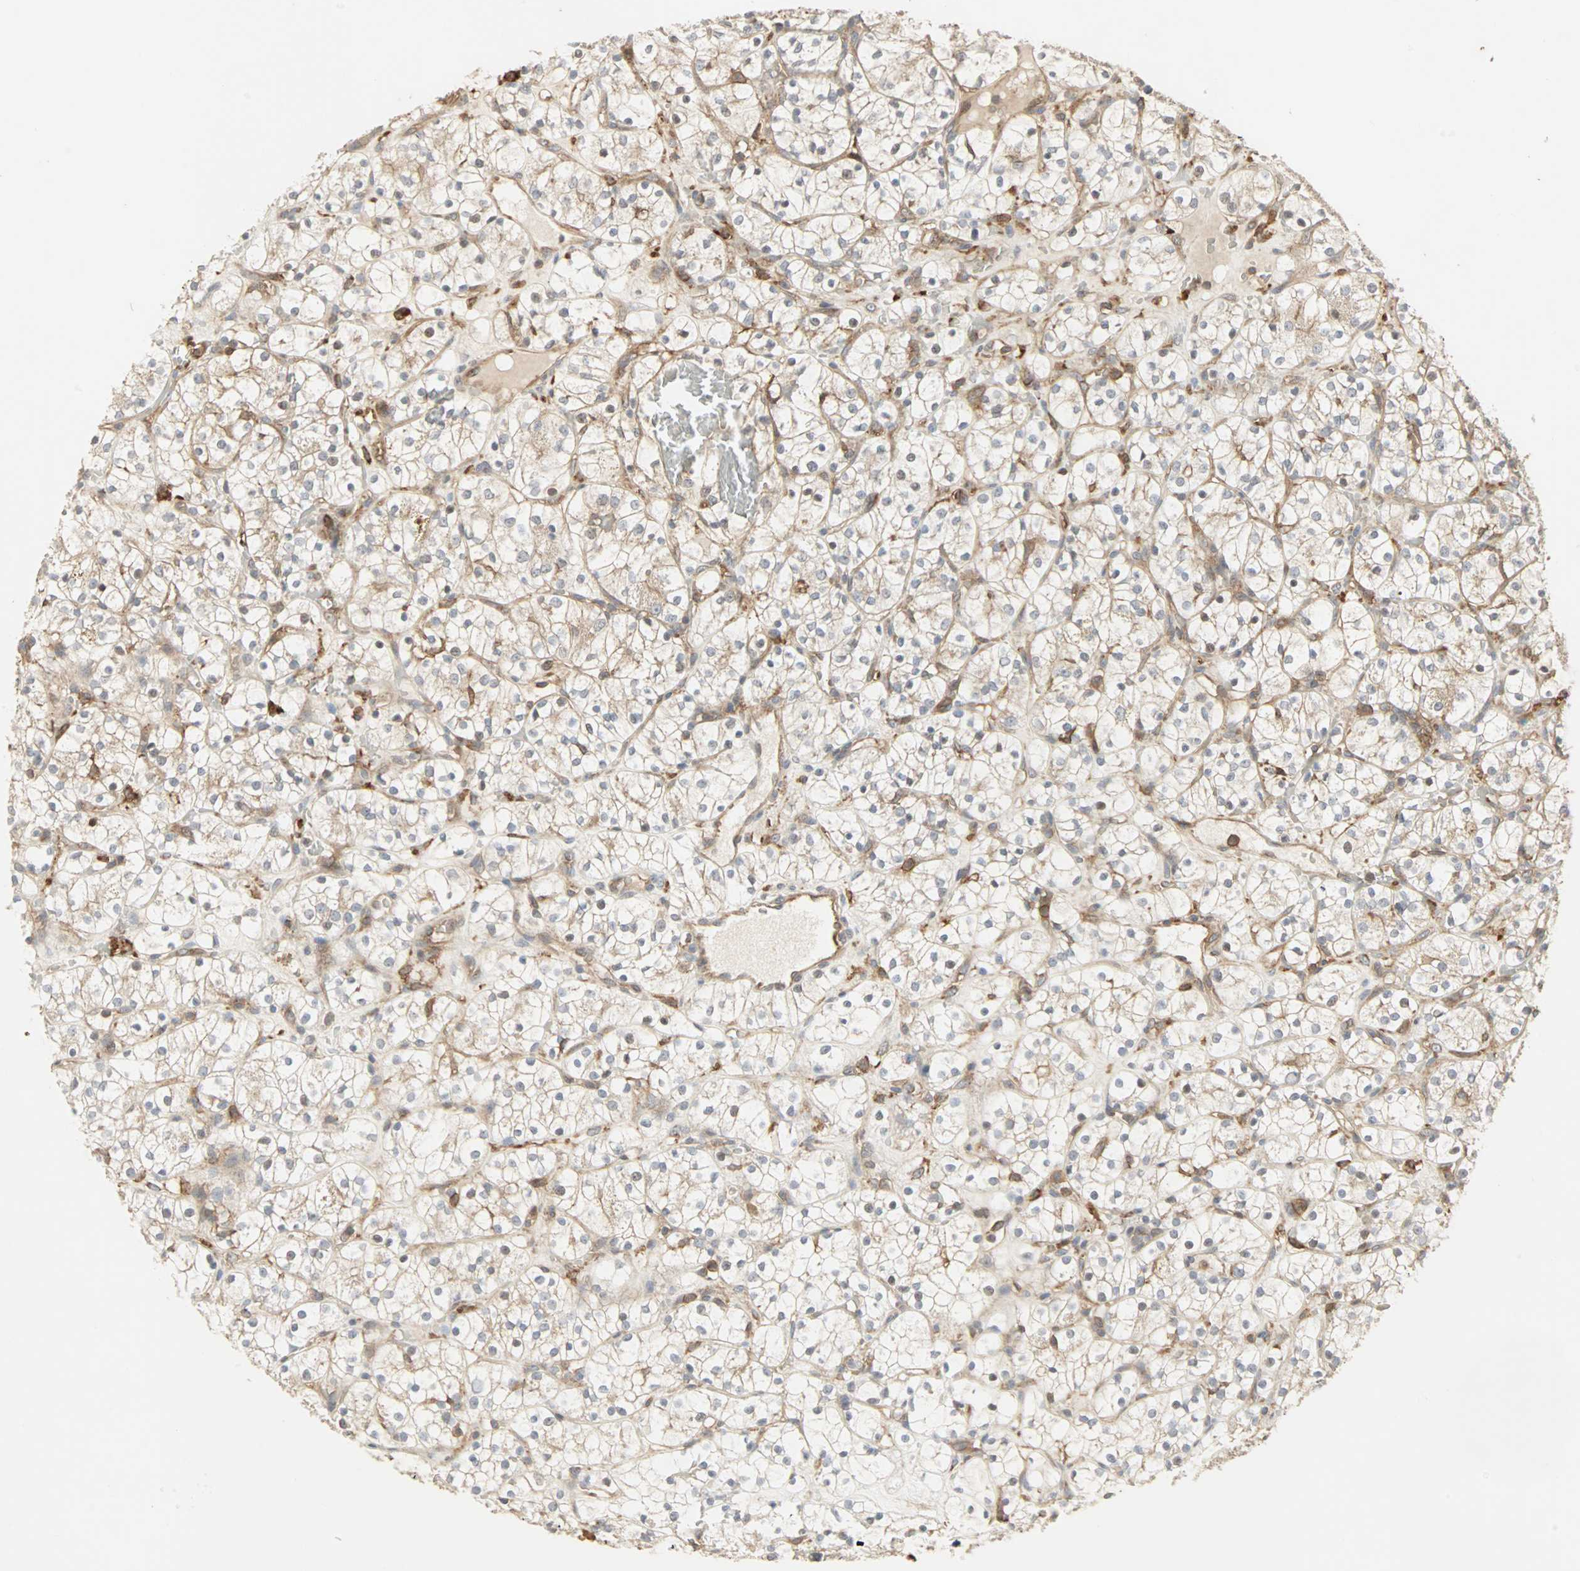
{"staining": {"intensity": "weak", "quantity": ">75%", "location": "cytoplasmic/membranous"}, "tissue": "renal cancer", "cell_type": "Tumor cells", "image_type": "cancer", "snomed": [{"axis": "morphology", "description": "Adenocarcinoma, NOS"}, {"axis": "topography", "description": "Kidney"}], "caption": "A low amount of weak cytoplasmic/membranous staining is present in approximately >75% of tumor cells in renal cancer tissue. (IHC, brightfield microscopy, high magnification).", "gene": "GNAI2", "patient": {"sex": "female", "age": 60}}